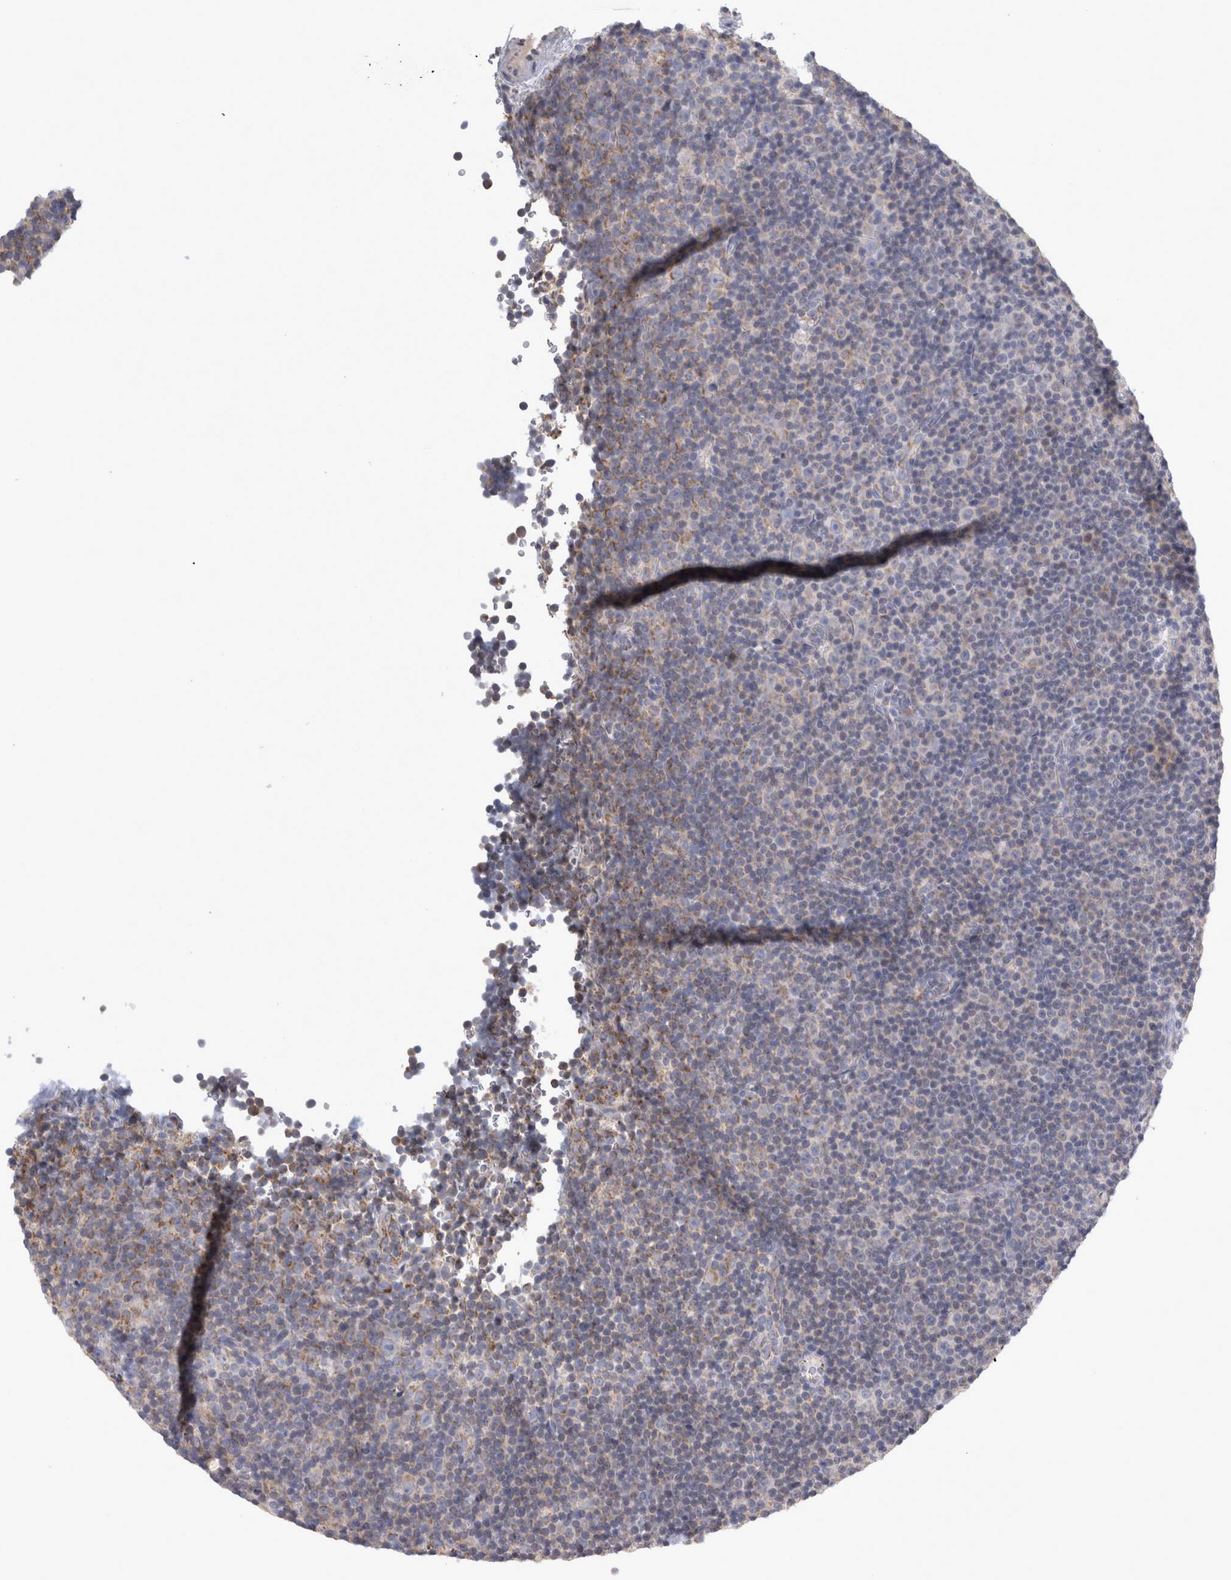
{"staining": {"intensity": "moderate", "quantity": "<25%", "location": "cytoplasmic/membranous"}, "tissue": "lymphoma", "cell_type": "Tumor cells", "image_type": "cancer", "snomed": [{"axis": "morphology", "description": "Malignant lymphoma, non-Hodgkin's type, Low grade"}, {"axis": "topography", "description": "Lymph node"}], "caption": "Human lymphoma stained with a brown dye demonstrates moderate cytoplasmic/membranous positive staining in about <25% of tumor cells.", "gene": "TCAP", "patient": {"sex": "female", "age": 67}}